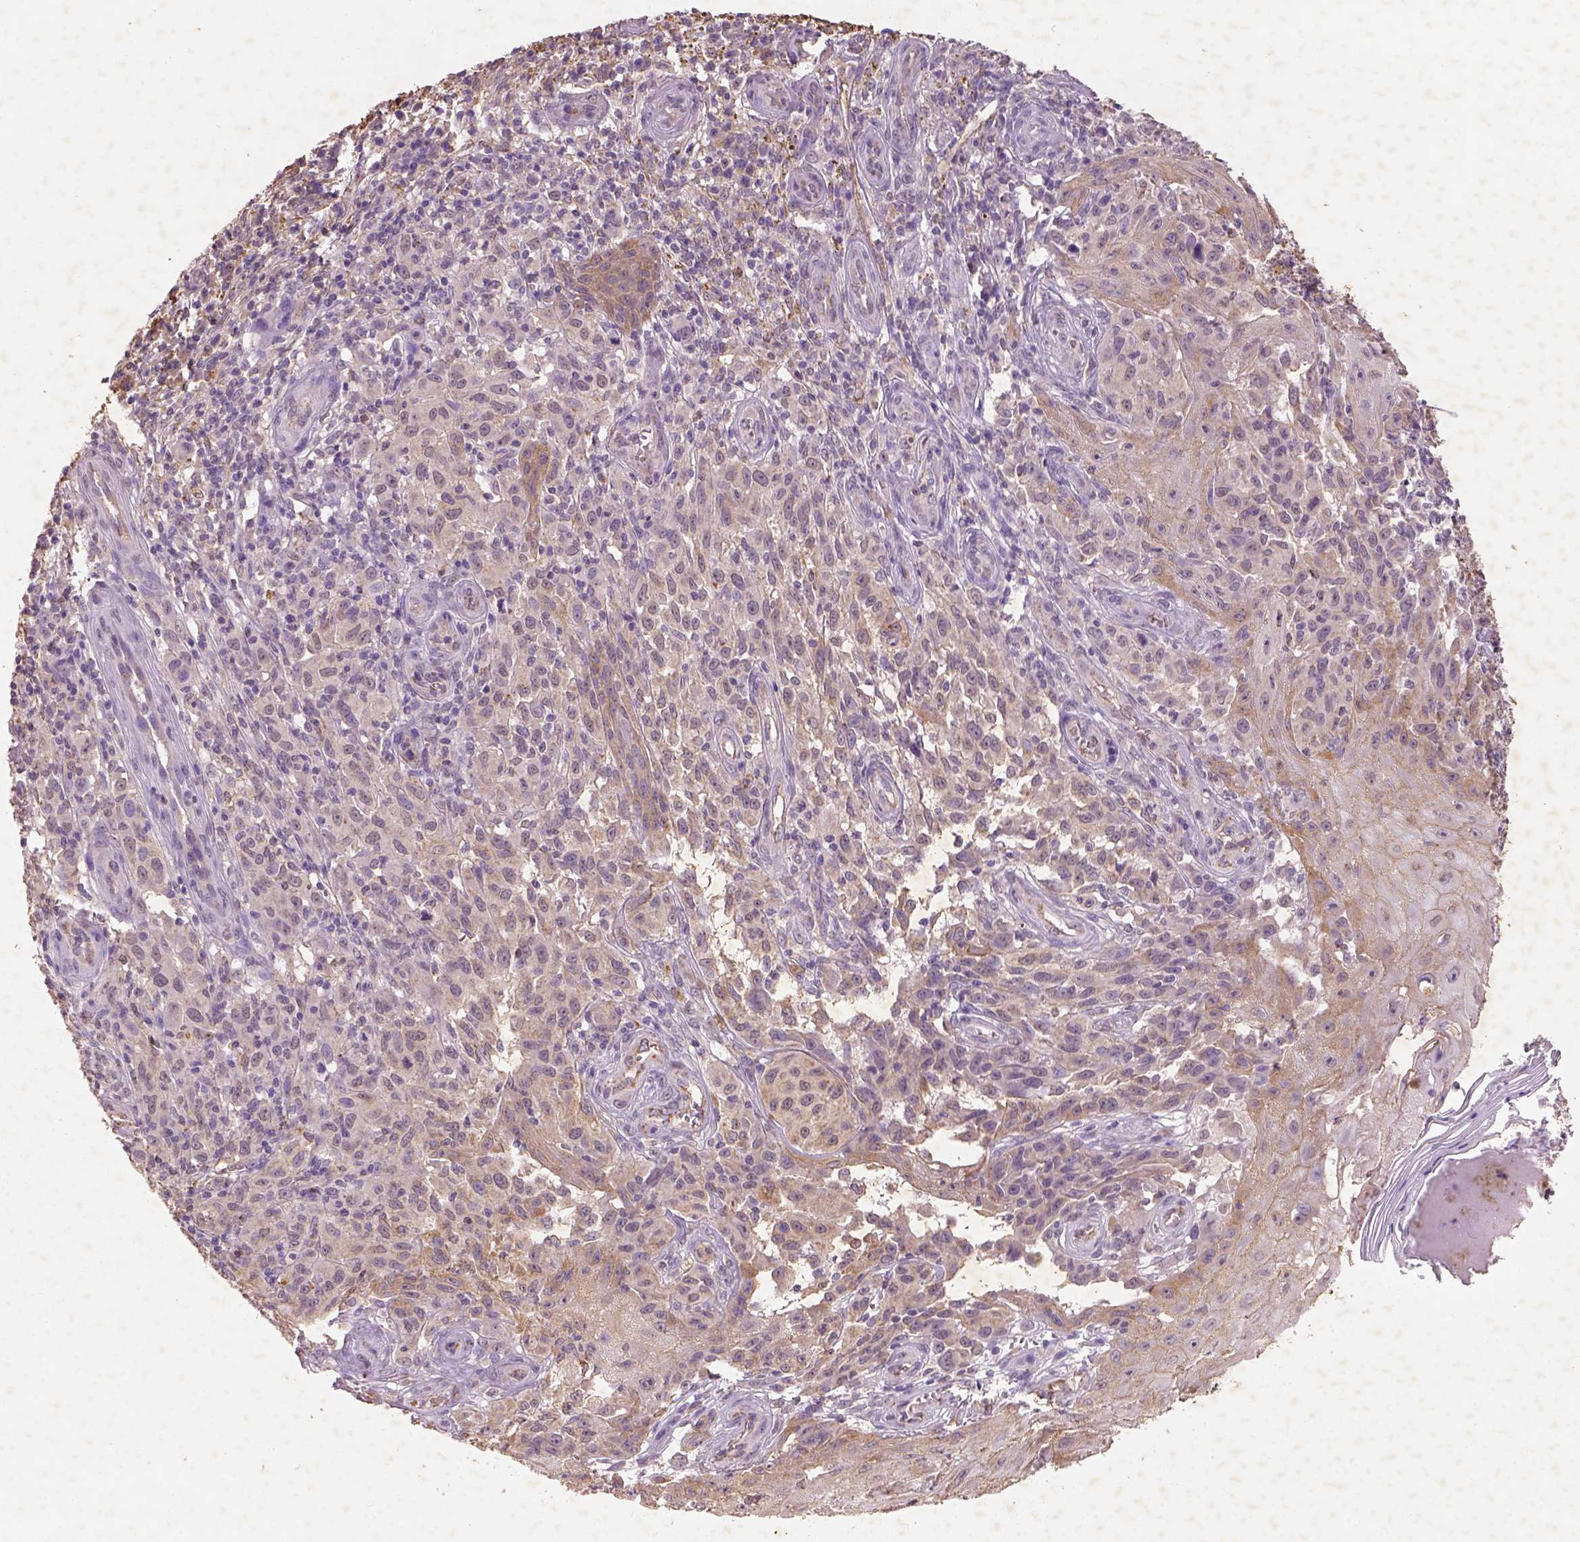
{"staining": {"intensity": "moderate", "quantity": "<25%", "location": "cytoplasmic/membranous"}, "tissue": "melanoma", "cell_type": "Tumor cells", "image_type": "cancer", "snomed": [{"axis": "morphology", "description": "Malignant melanoma, NOS"}, {"axis": "topography", "description": "Skin"}], "caption": "A brown stain labels moderate cytoplasmic/membranous expression of a protein in malignant melanoma tumor cells.", "gene": "AP2B1", "patient": {"sex": "female", "age": 53}}